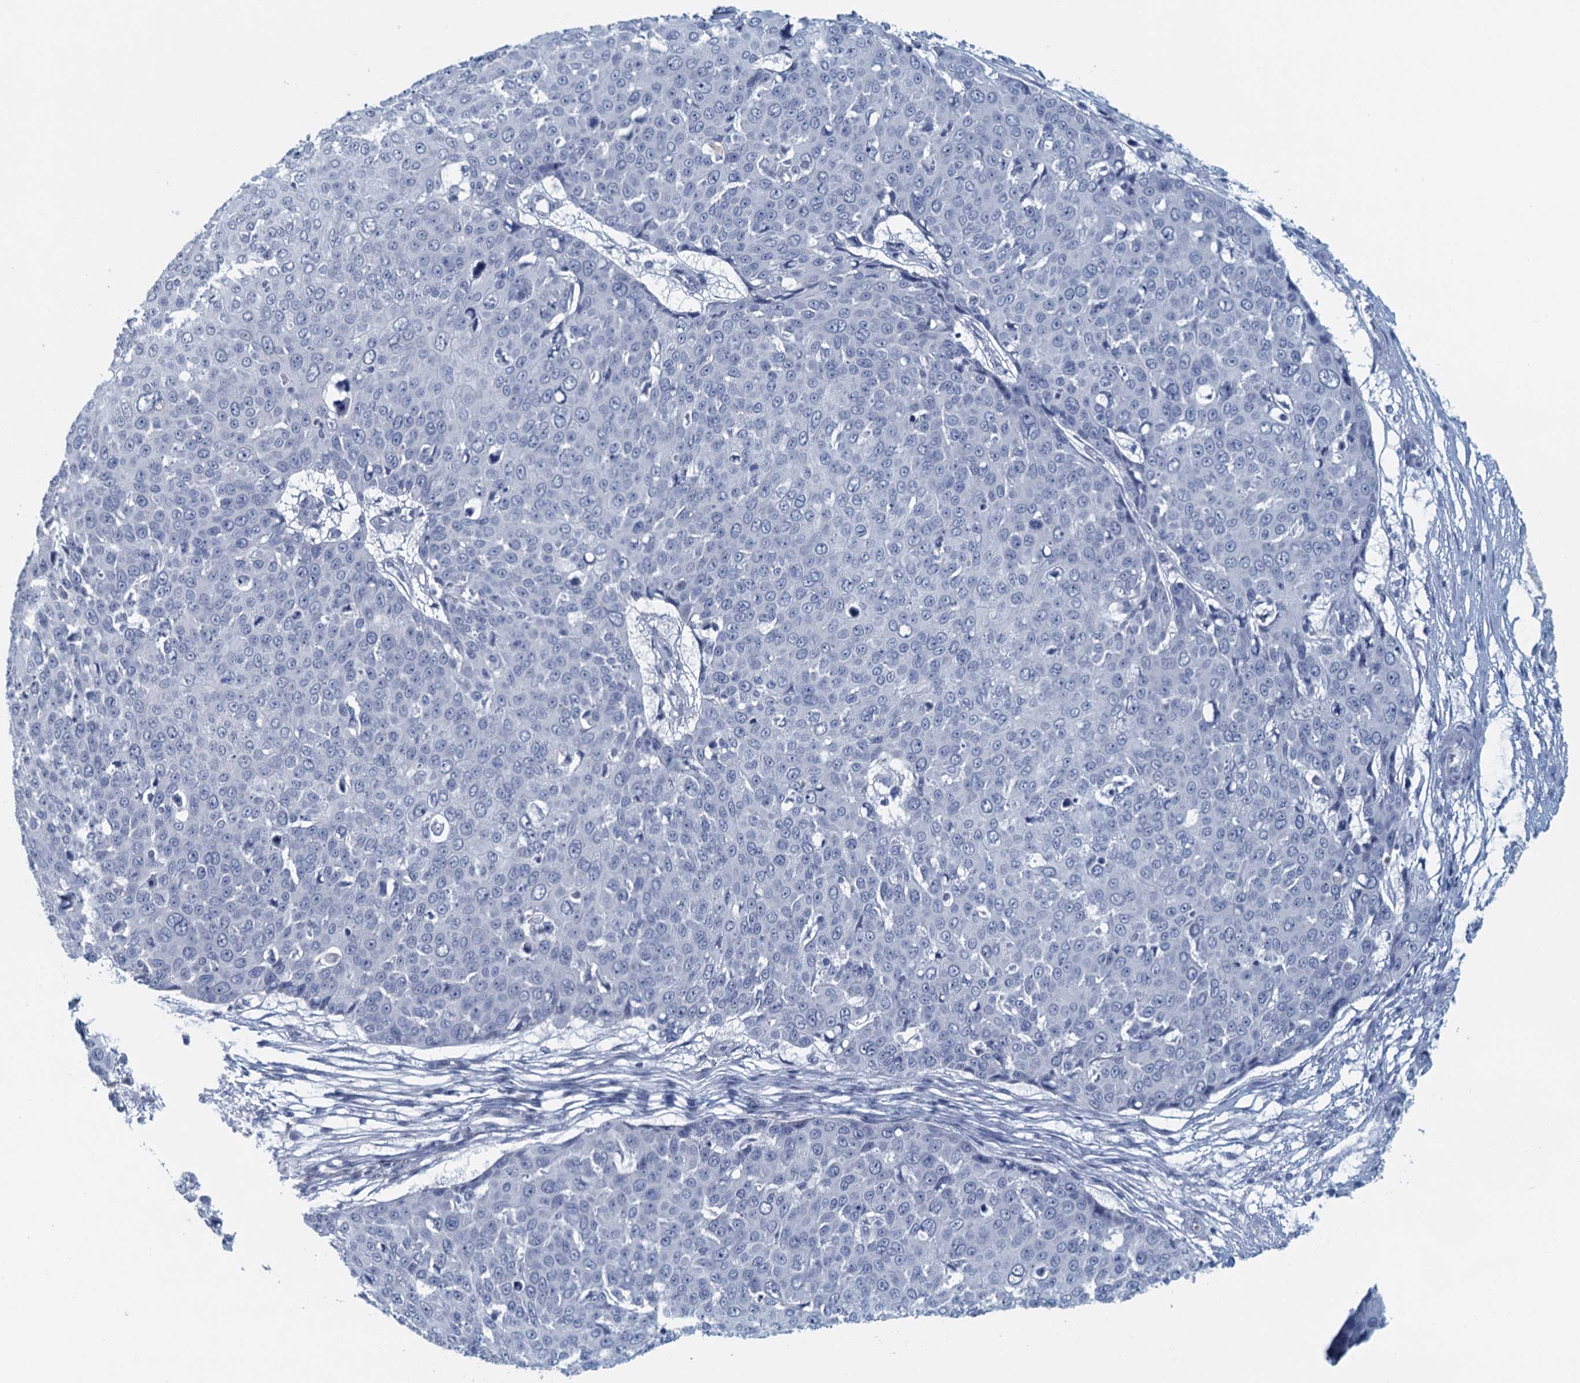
{"staining": {"intensity": "negative", "quantity": "none", "location": "none"}, "tissue": "skin cancer", "cell_type": "Tumor cells", "image_type": "cancer", "snomed": [{"axis": "morphology", "description": "Squamous cell carcinoma, NOS"}, {"axis": "topography", "description": "Skin"}], "caption": "Immunohistochemistry histopathology image of neoplastic tissue: skin squamous cell carcinoma stained with DAB (3,3'-diaminobenzidine) shows no significant protein expression in tumor cells.", "gene": "TTLL9", "patient": {"sex": "male", "age": 71}}